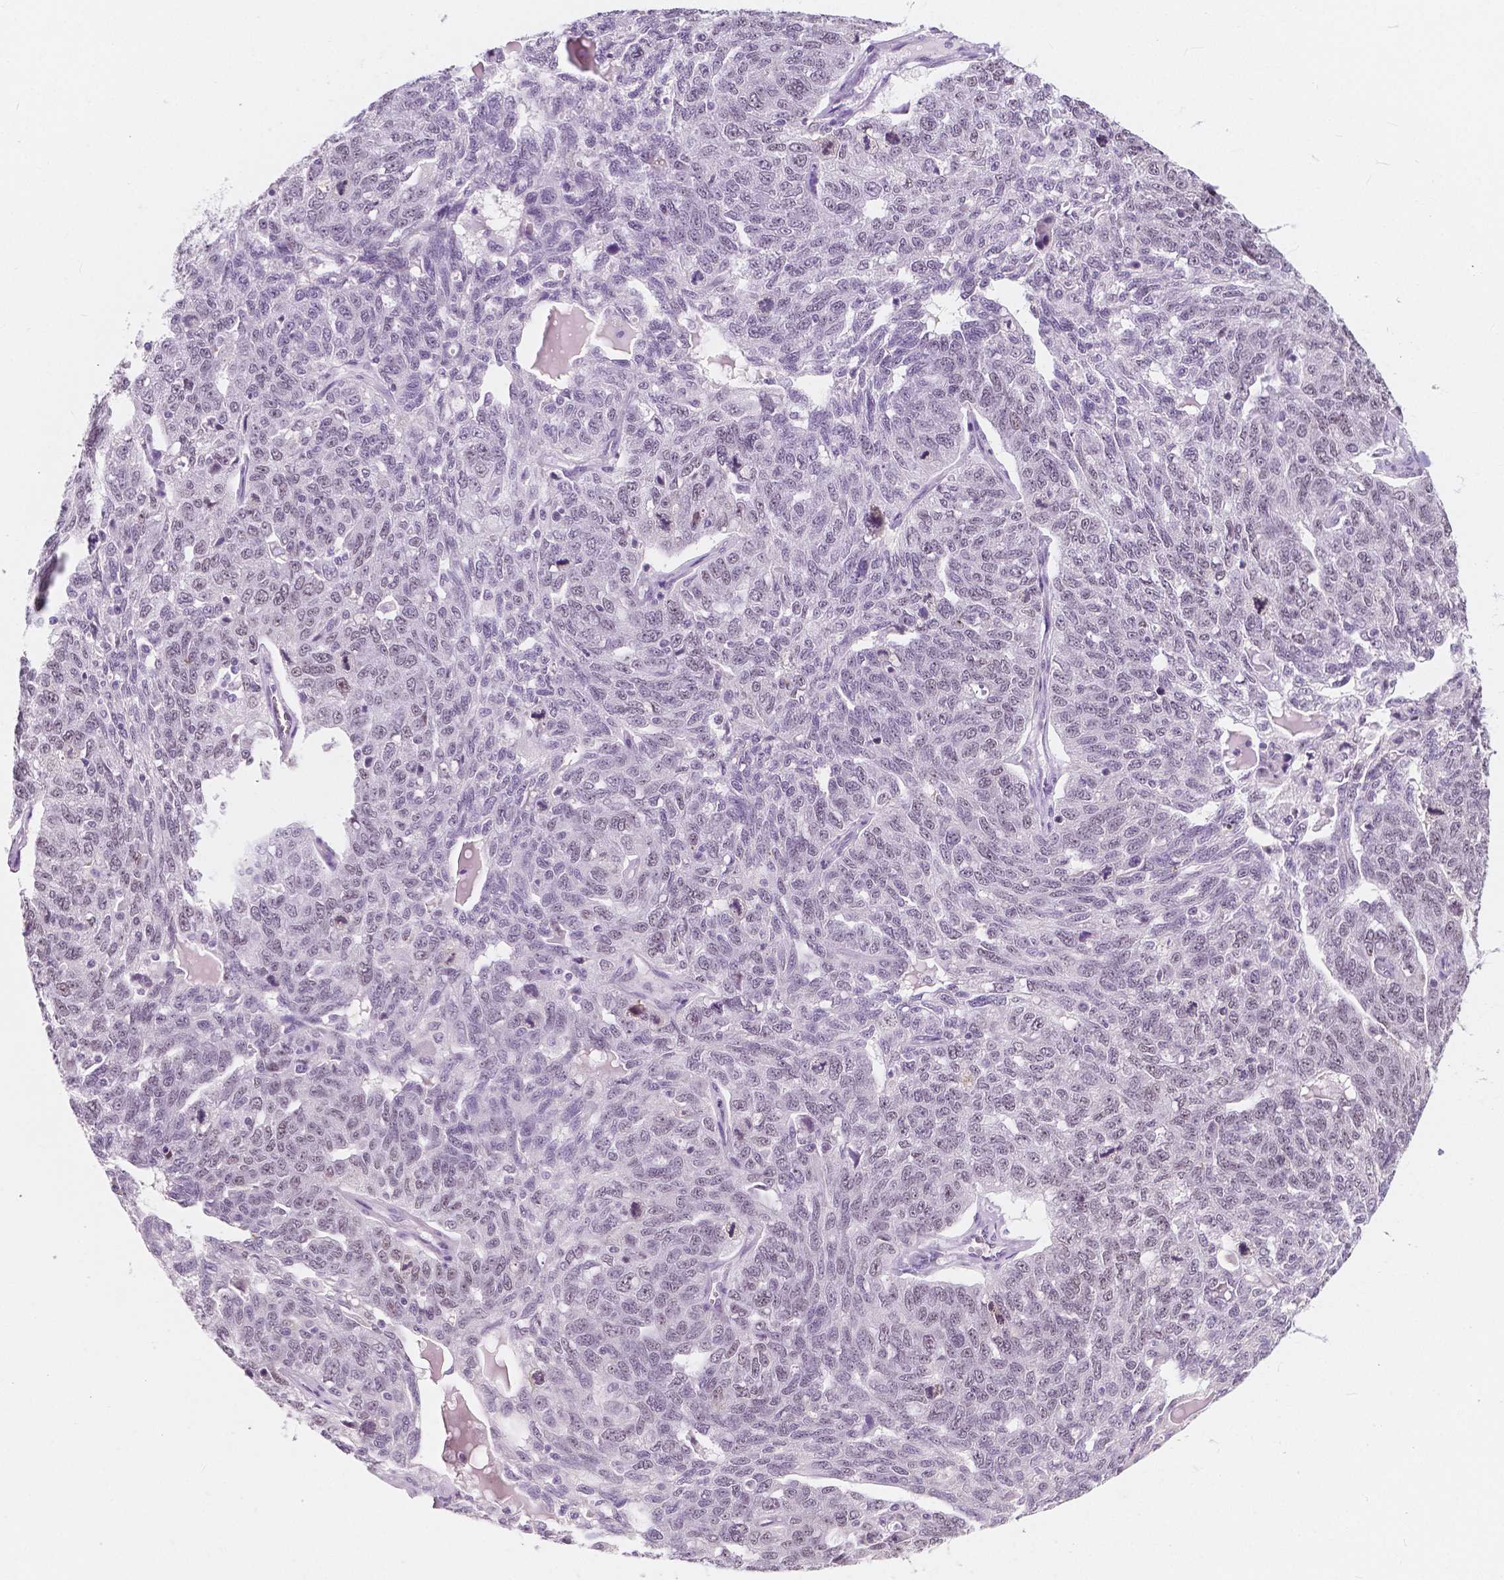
{"staining": {"intensity": "negative", "quantity": "none", "location": "none"}, "tissue": "ovarian cancer", "cell_type": "Tumor cells", "image_type": "cancer", "snomed": [{"axis": "morphology", "description": "Cystadenocarcinoma, serous, NOS"}, {"axis": "topography", "description": "Ovary"}], "caption": "Histopathology image shows no significant protein staining in tumor cells of serous cystadenocarcinoma (ovarian).", "gene": "NOLC1", "patient": {"sex": "female", "age": 71}}